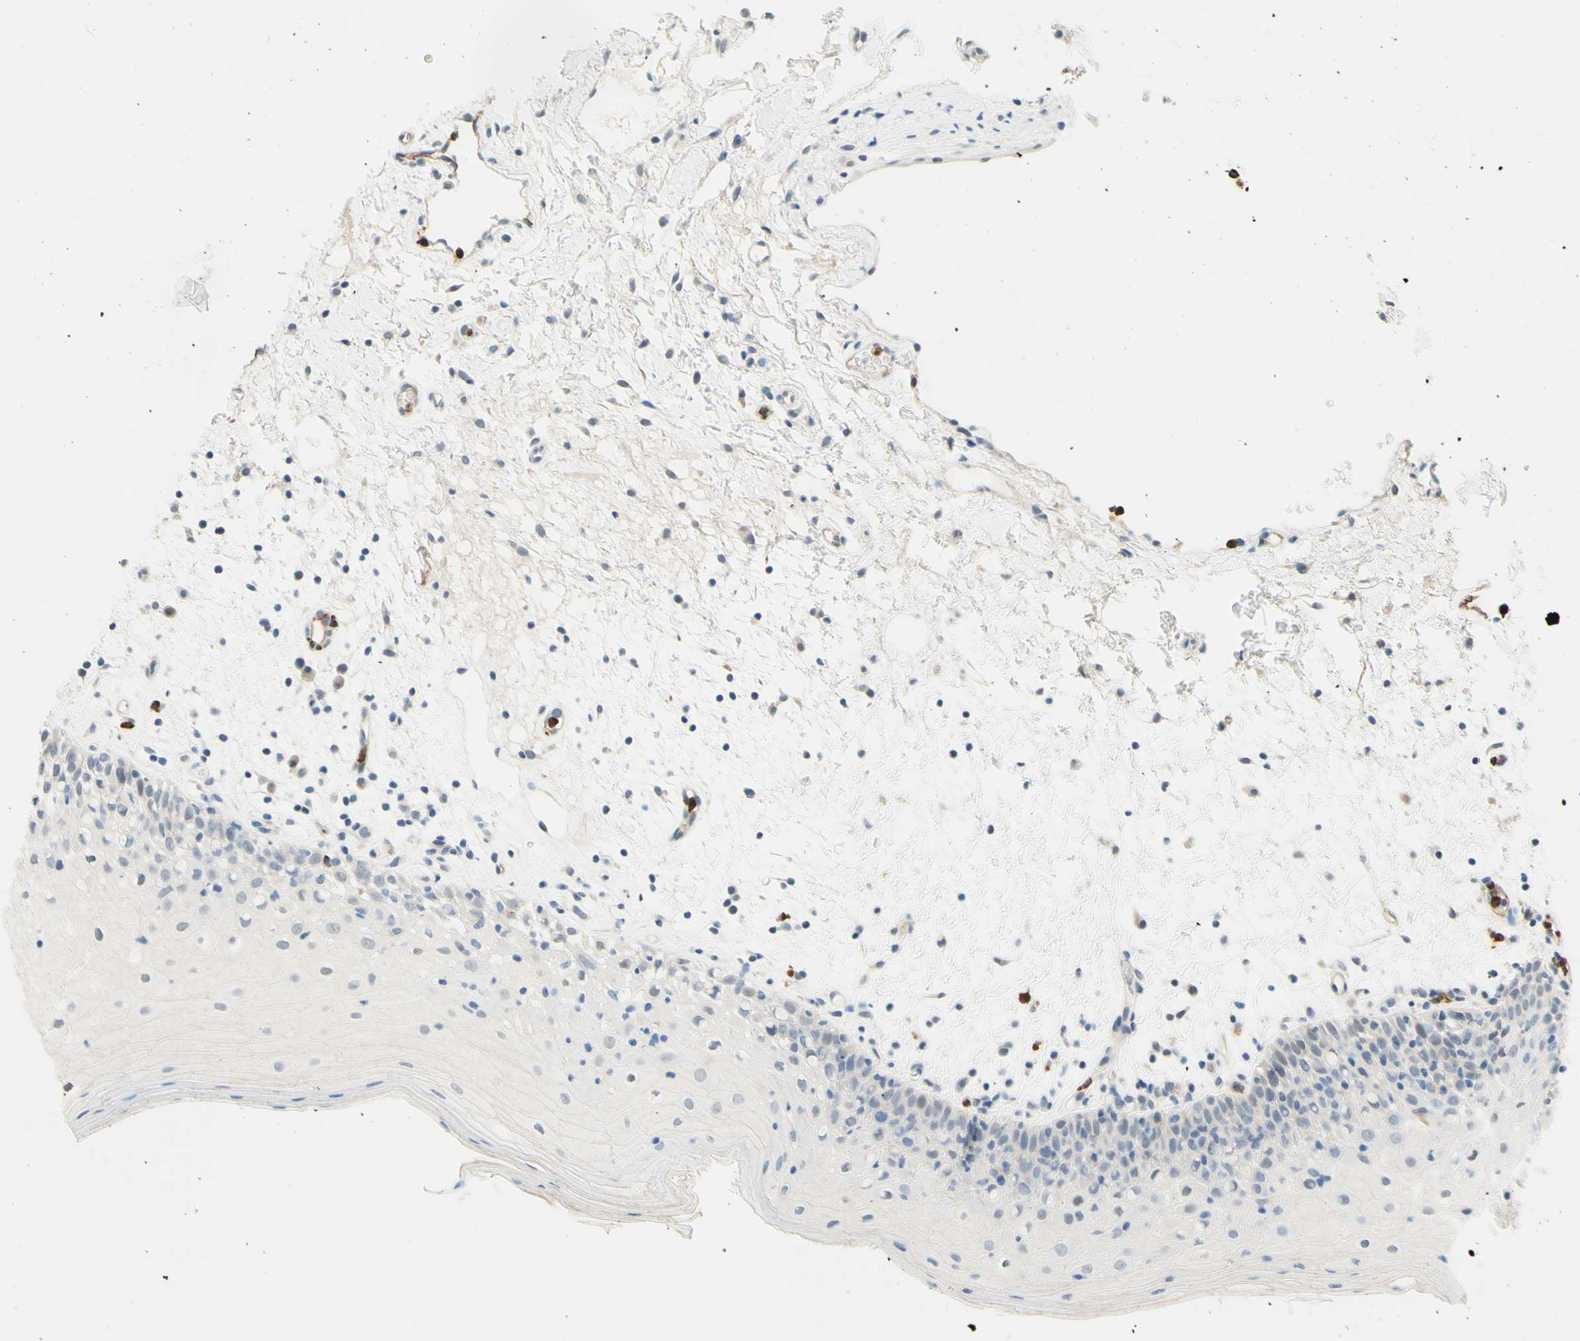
{"staining": {"intensity": "negative", "quantity": "none", "location": "none"}, "tissue": "oral mucosa", "cell_type": "Squamous epithelial cells", "image_type": "normal", "snomed": [{"axis": "morphology", "description": "Normal tissue, NOS"}, {"axis": "morphology", "description": "Squamous cell carcinoma, NOS"}, {"axis": "topography", "description": "Skeletal muscle"}, {"axis": "topography", "description": "Oral tissue"}], "caption": "Image shows no significant protein expression in squamous epithelial cells of normal oral mucosa. (Brightfield microscopy of DAB (3,3'-diaminobenzidine) IHC at high magnification).", "gene": "TREM2", "patient": {"sex": "male", "age": 71}}